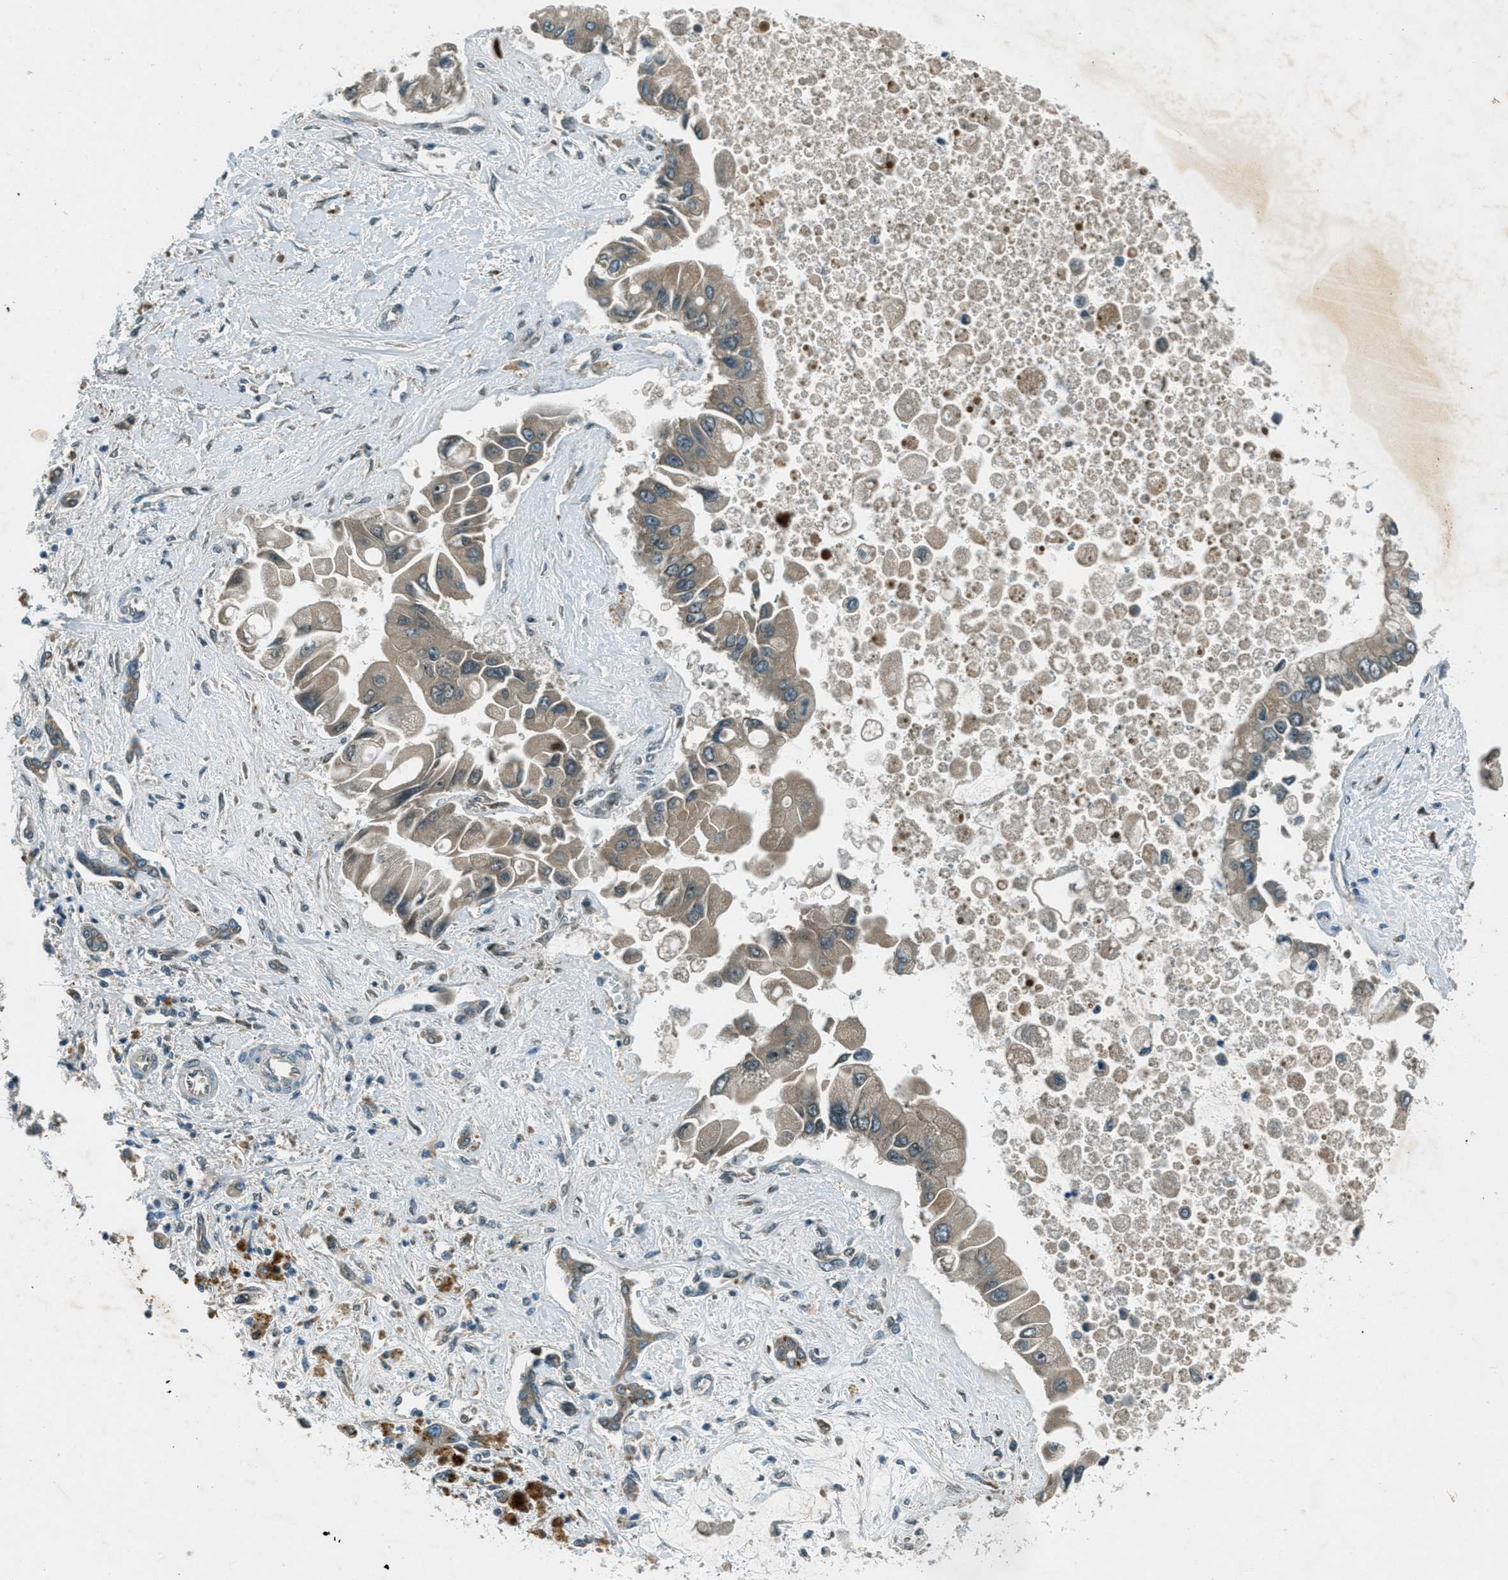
{"staining": {"intensity": "weak", "quantity": ">75%", "location": "cytoplasmic/membranous"}, "tissue": "liver cancer", "cell_type": "Tumor cells", "image_type": "cancer", "snomed": [{"axis": "morphology", "description": "Cholangiocarcinoma"}, {"axis": "topography", "description": "Liver"}], "caption": "Tumor cells exhibit low levels of weak cytoplasmic/membranous expression in approximately >75% of cells in liver cholangiocarcinoma.", "gene": "STK11", "patient": {"sex": "male", "age": 50}}